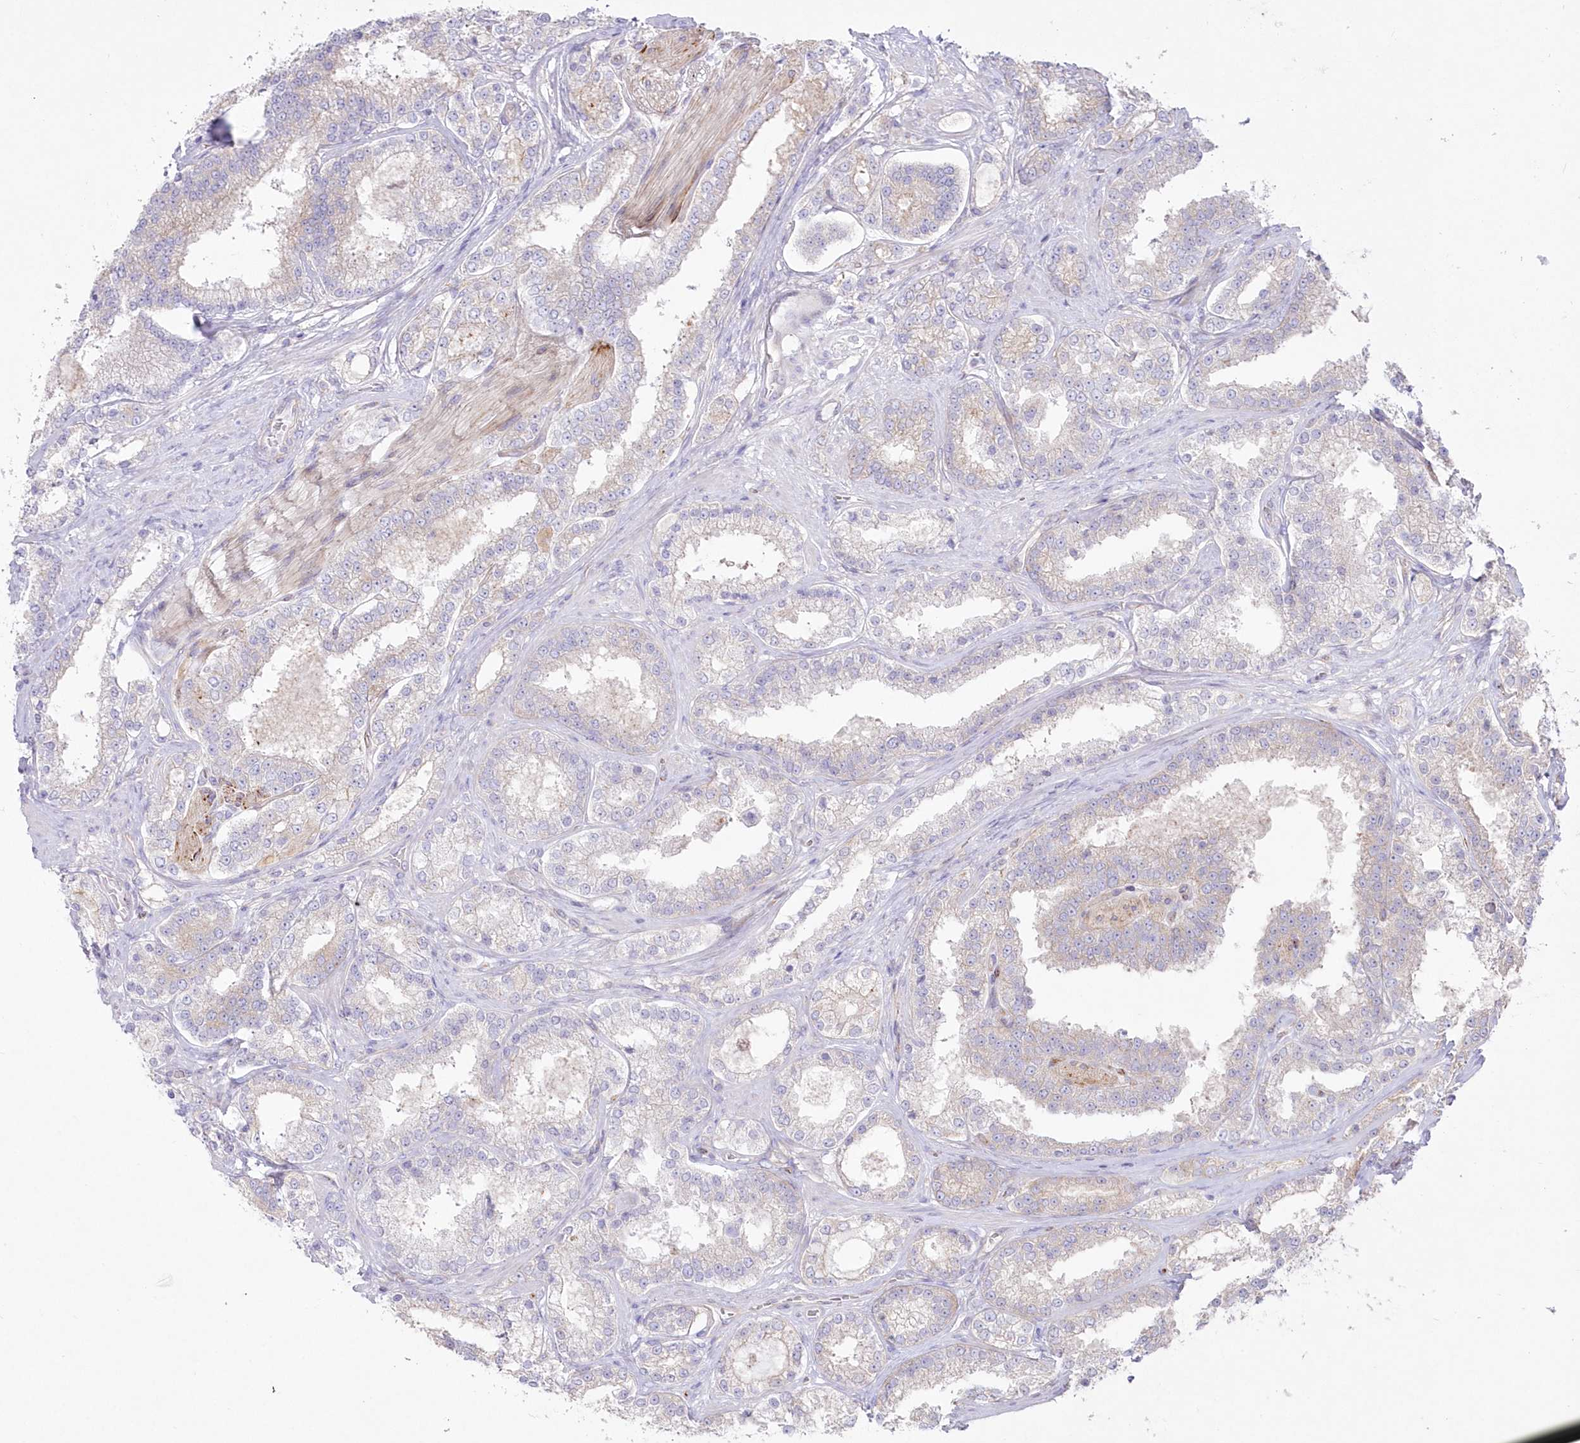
{"staining": {"intensity": "weak", "quantity": "<25%", "location": "cytoplasmic/membranous"}, "tissue": "prostate cancer", "cell_type": "Tumor cells", "image_type": "cancer", "snomed": [{"axis": "morphology", "description": "Normal tissue, NOS"}, {"axis": "morphology", "description": "Adenocarcinoma, High grade"}, {"axis": "topography", "description": "Prostate"}], "caption": "Micrograph shows no protein staining in tumor cells of prostate cancer tissue. (Stains: DAB (3,3'-diaminobenzidine) immunohistochemistry (IHC) with hematoxylin counter stain, Microscopy: brightfield microscopy at high magnification).", "gene": "ZNF843", "patient": {"sex": "male", "age": 83}}